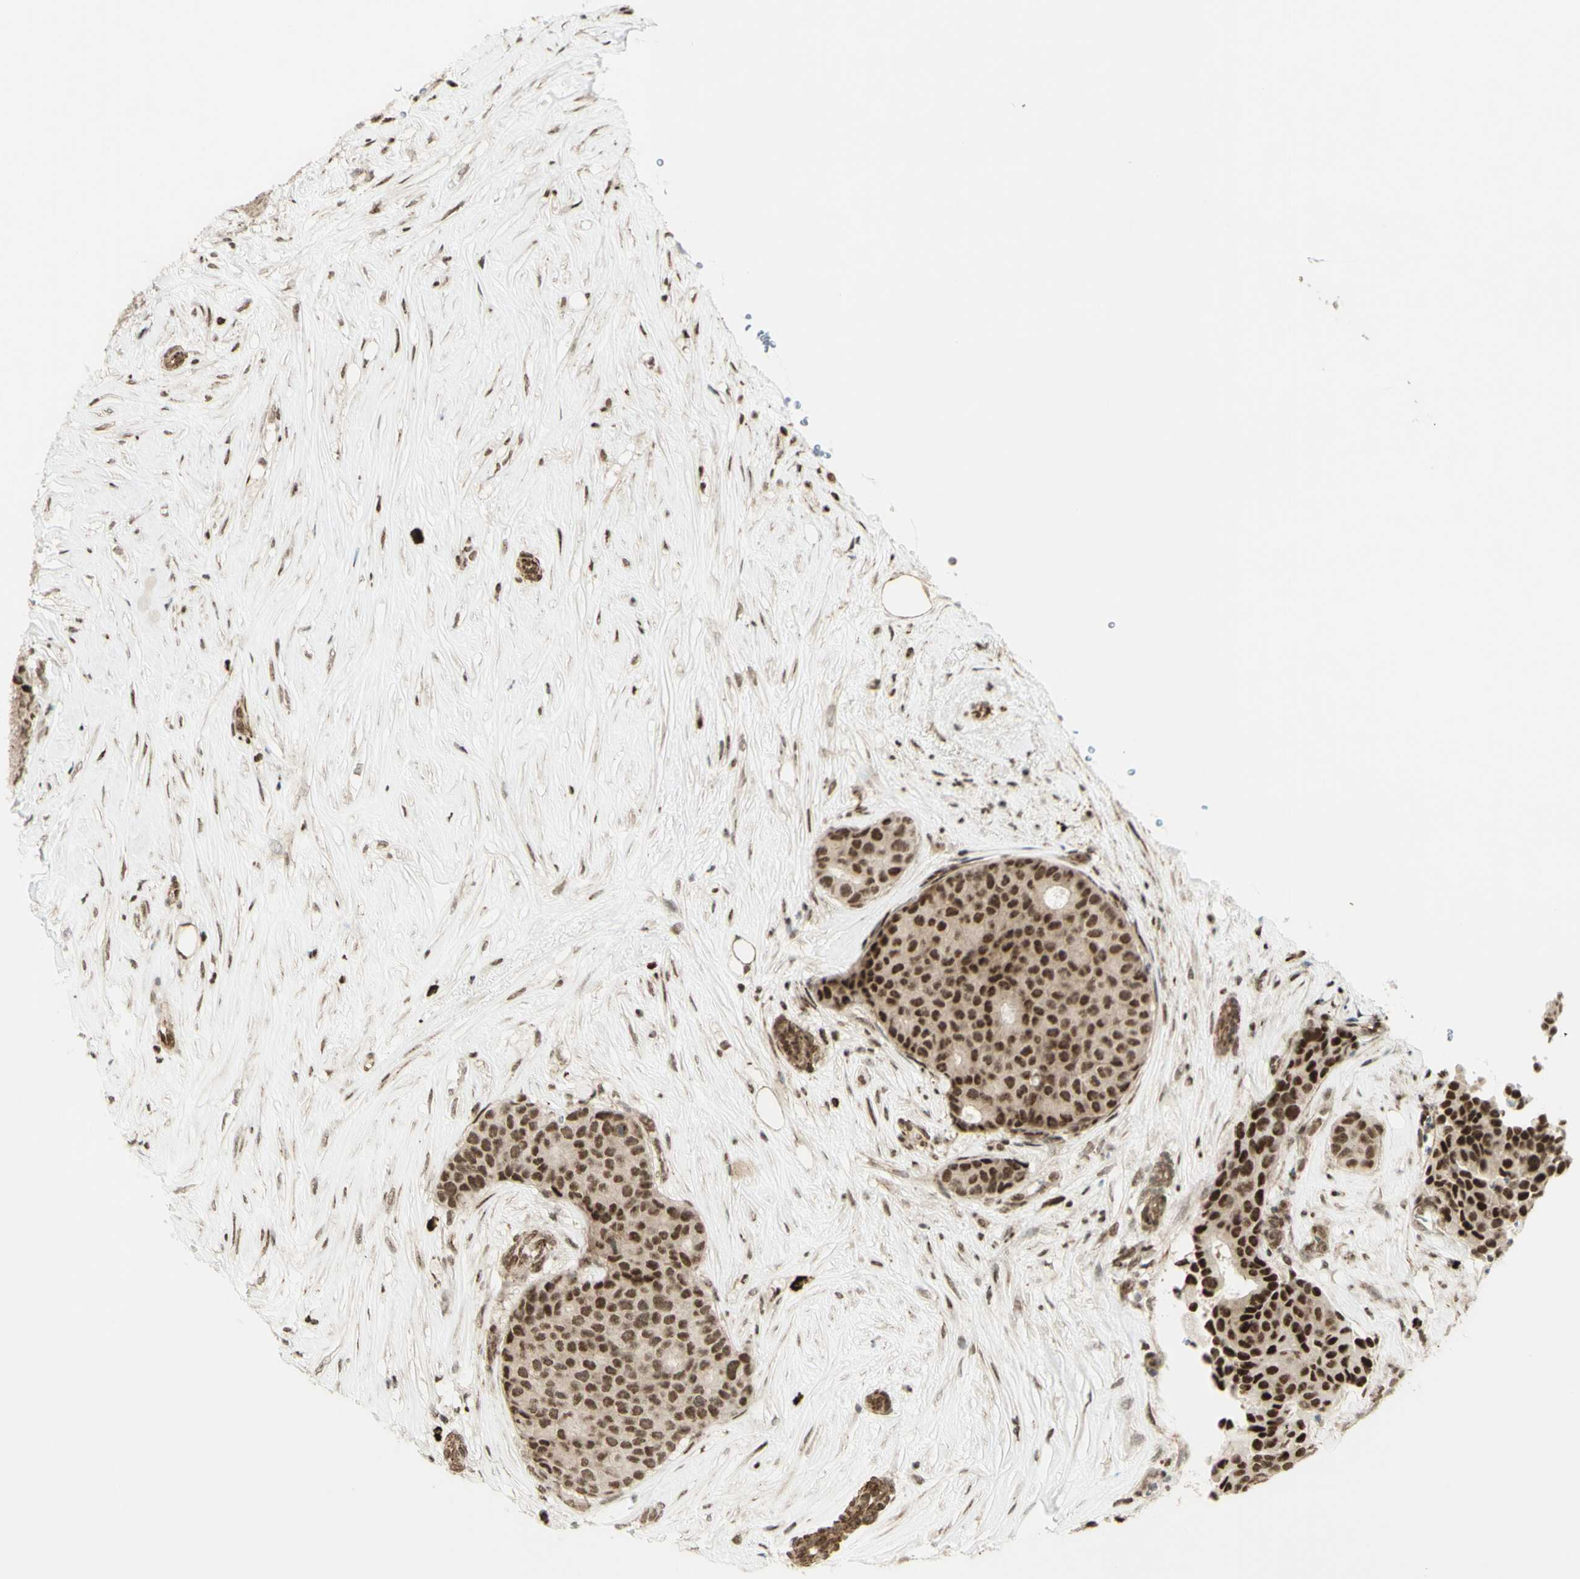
{"staining": {"intensity": "moderate", "quantity": ">75%", "location": "nuclear"}, "tissue": "breast cancer", "cell_type": "Tumor cells", "image_type": "cancer", "snomed": [{"axis": "morphology", "description": "Duct carcinoma"}, {"axis": "topography", "description": "Breast"}], "caption": "Immunohistochemical staining of breast intraductal carcinoma displays medium levels of moderate nuclear positivity in about >75% of tumor cells. The protein is stained brown, and the nuclei are stained in blue (DAB IHC with brightfield microscopy, high magnification).", "gene": "ZMYM6", "patient": {"sex": "female", "age": 75}}